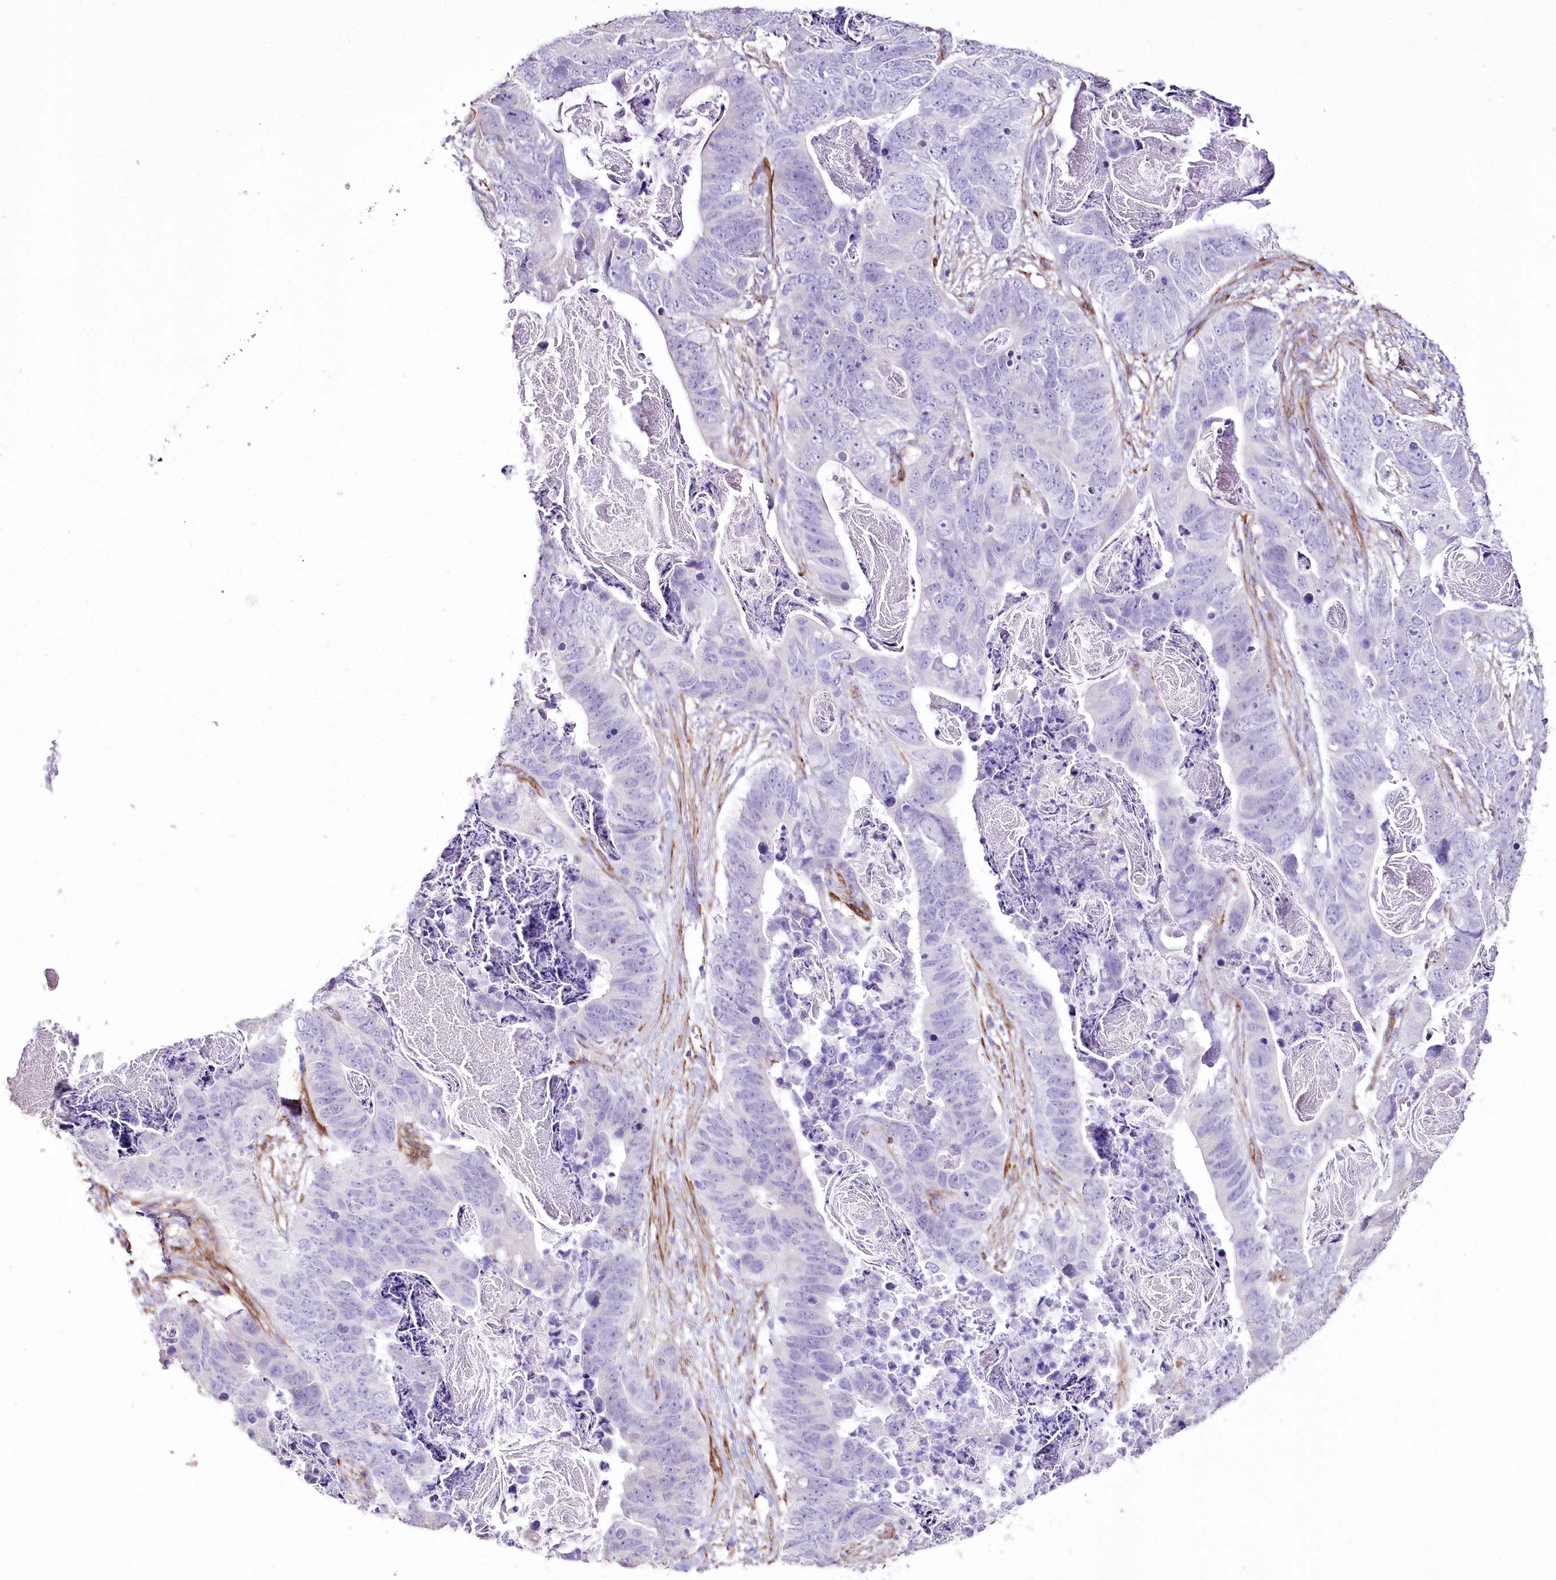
{"staining": {"intensity": "negative", "quantity": "none", "location": "none"}, "tissue": "stomach cancer", "cell_type": "Tumor cells", "image_type": "cancer", "snomed": [{"axis": "morphology", "description": "Adenocarcinoma, NOS"}, {"axis": "topography", "description": "Stomach"}], "caption": "Protein analysis of adenocarcinoma (stomach) demonstrates no significant staining in tumor cells. (DAB immunohistochemistry (IHC) visualized using brightfield microscopy, high magnification).", "gene": "SYNPO2", "patient": {"sex": "female", "age": 89}}